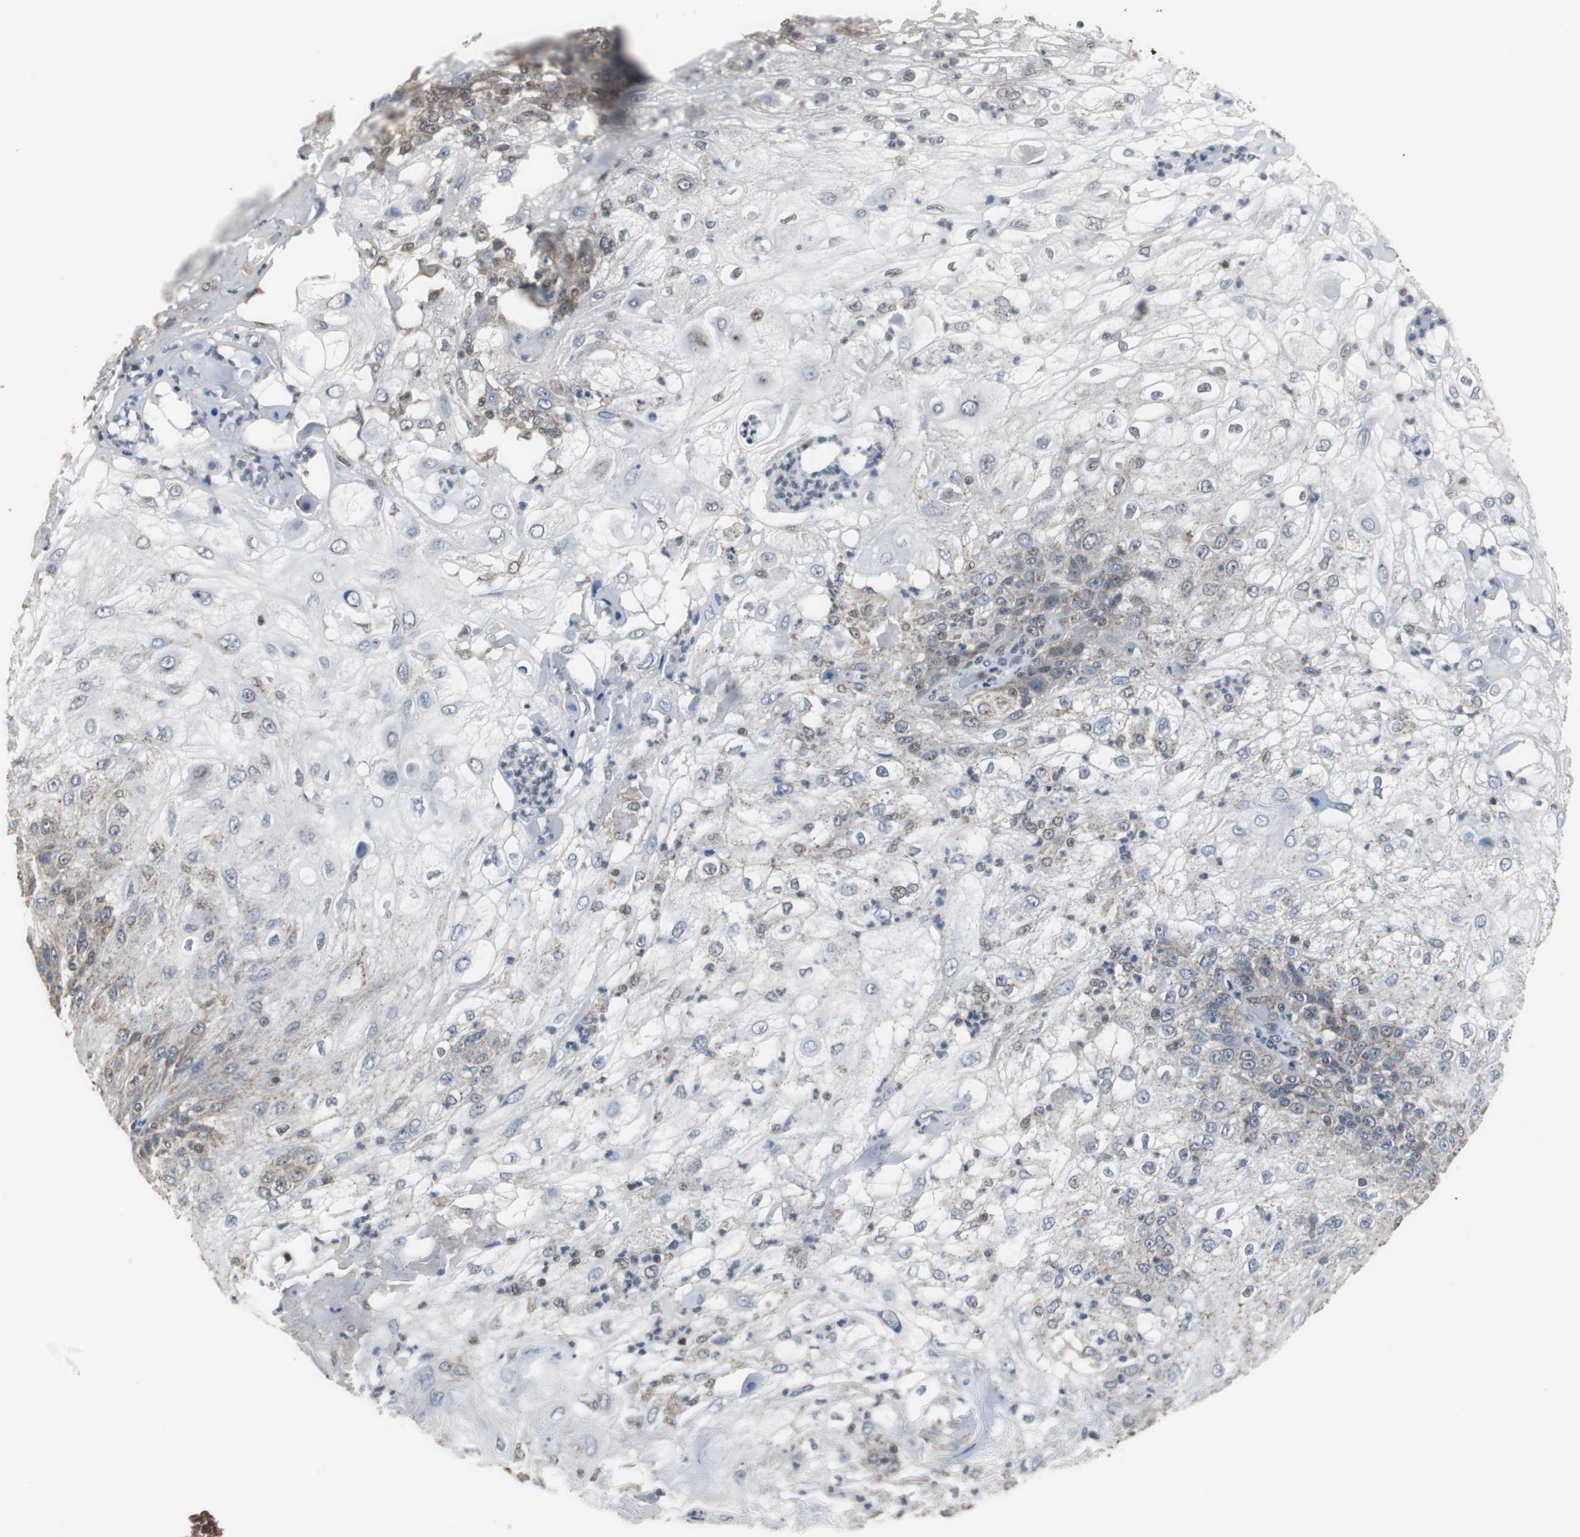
{"staining": {"intensity": "negative", "quantity": "none", "location": "none"}, "tissue": "skin cancer", "cell_type": "Tumor cells", "image_type": "cancer", "snomed": [{"axis": "morphology", "description": "Normal tissue, NOS"}, {"axis": "morphology", "description": "Squamous cell carcinoma, NOS"}, {"axis": "topography", "description": "Skin"}], "caption": "Skin squamous cell carcinoma was stained to show a protein in brown. There is no significant positivity in tumor cells.", "gene": "ZHX2", "patient": {"sex": "female", "age": 83}}